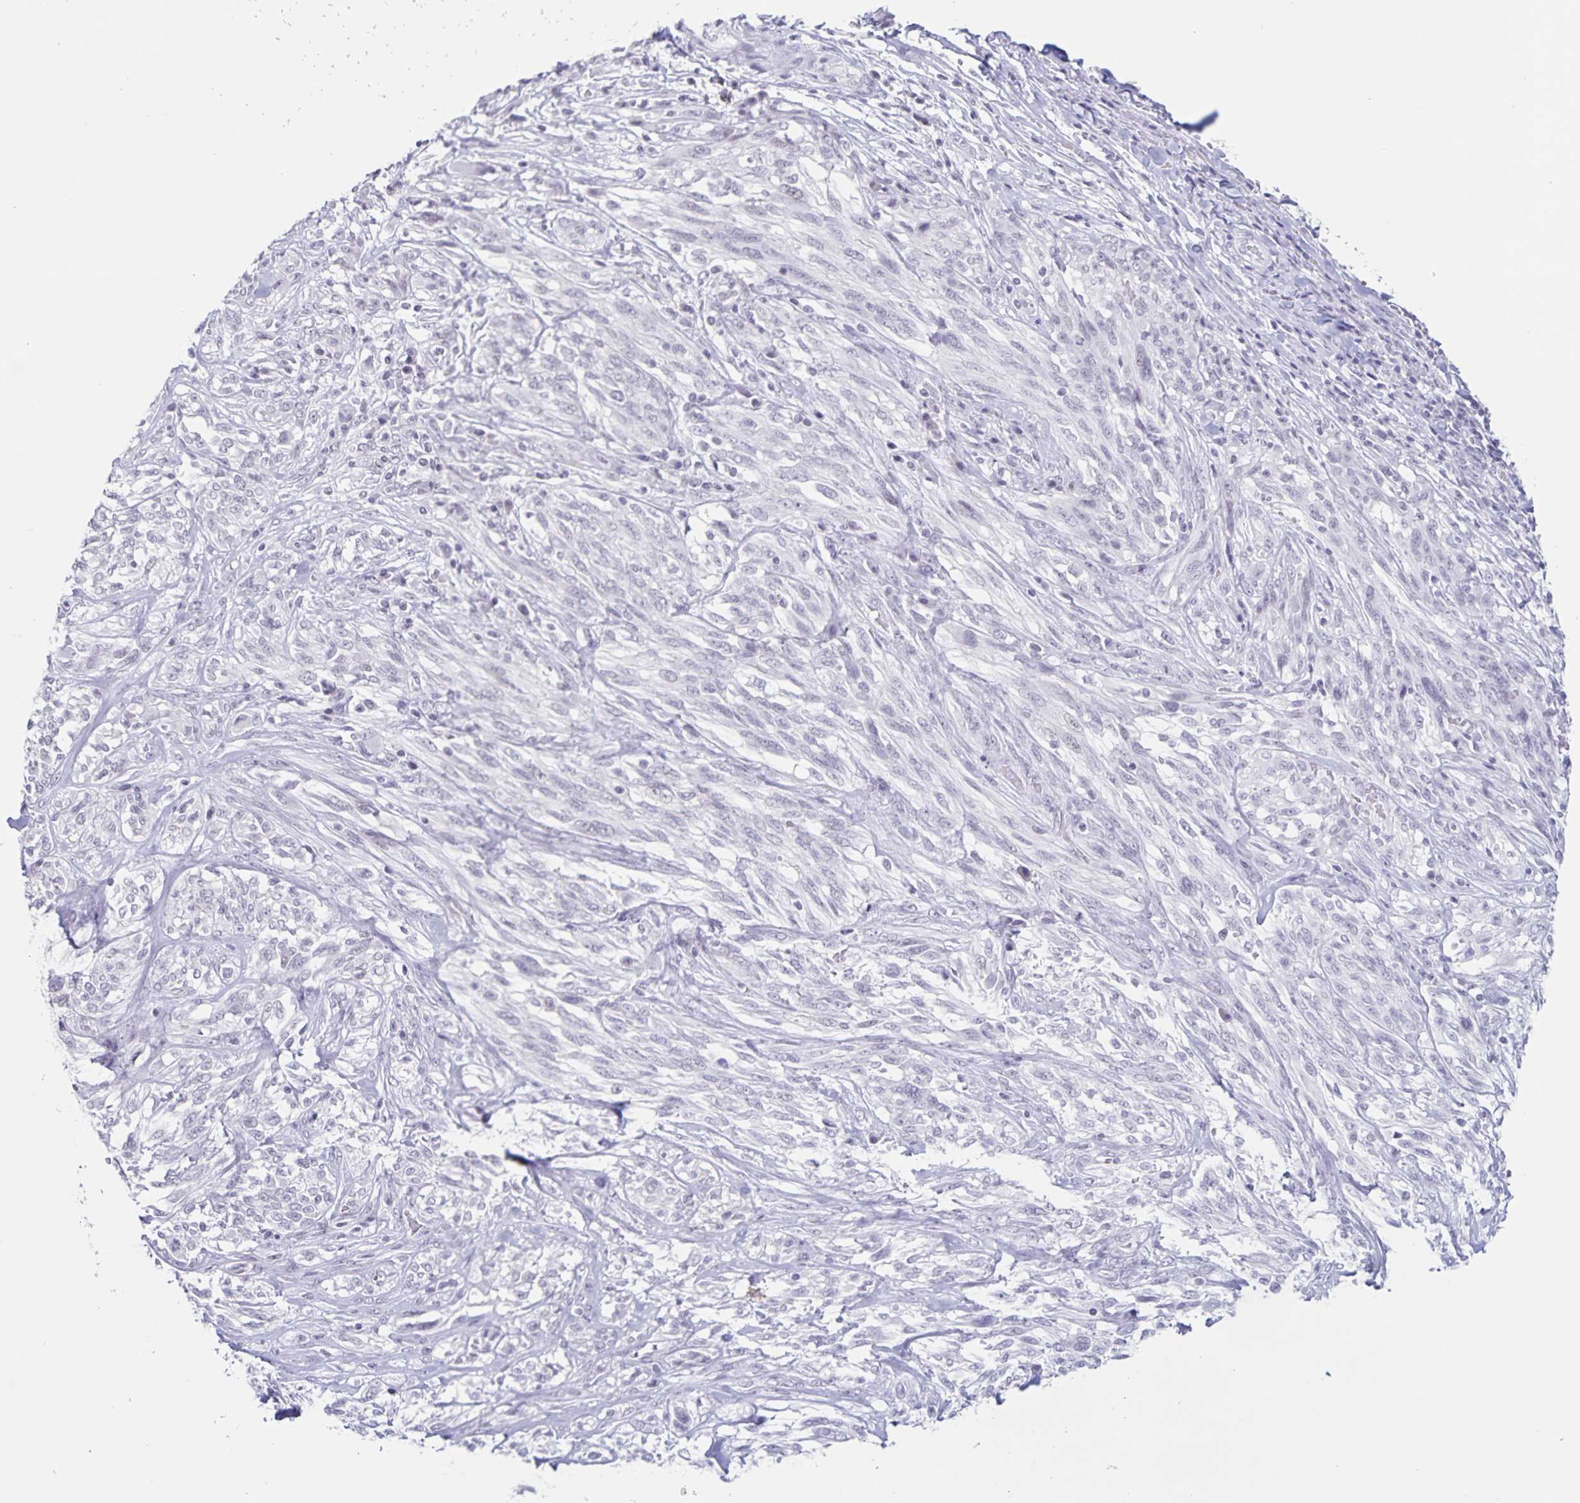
{"staining": {"intensity": "negative", "quantity": "none", "location": "none"}, "tissue": "melanoma", "cell_type": "Tumor cells", "image_type": "cancer", "snomed": [{"axis": "morphology", "description": "Malignant melanoma, NOS"}, {"axis": "topography", "description": "Skin"}], "caption": "Tumor cells show no significant positivity in melanoma. (DAB IHC with hematoxylin counter stain).", "gene": "LCE6A", "patient": {"sex": "female", "age": 91}}